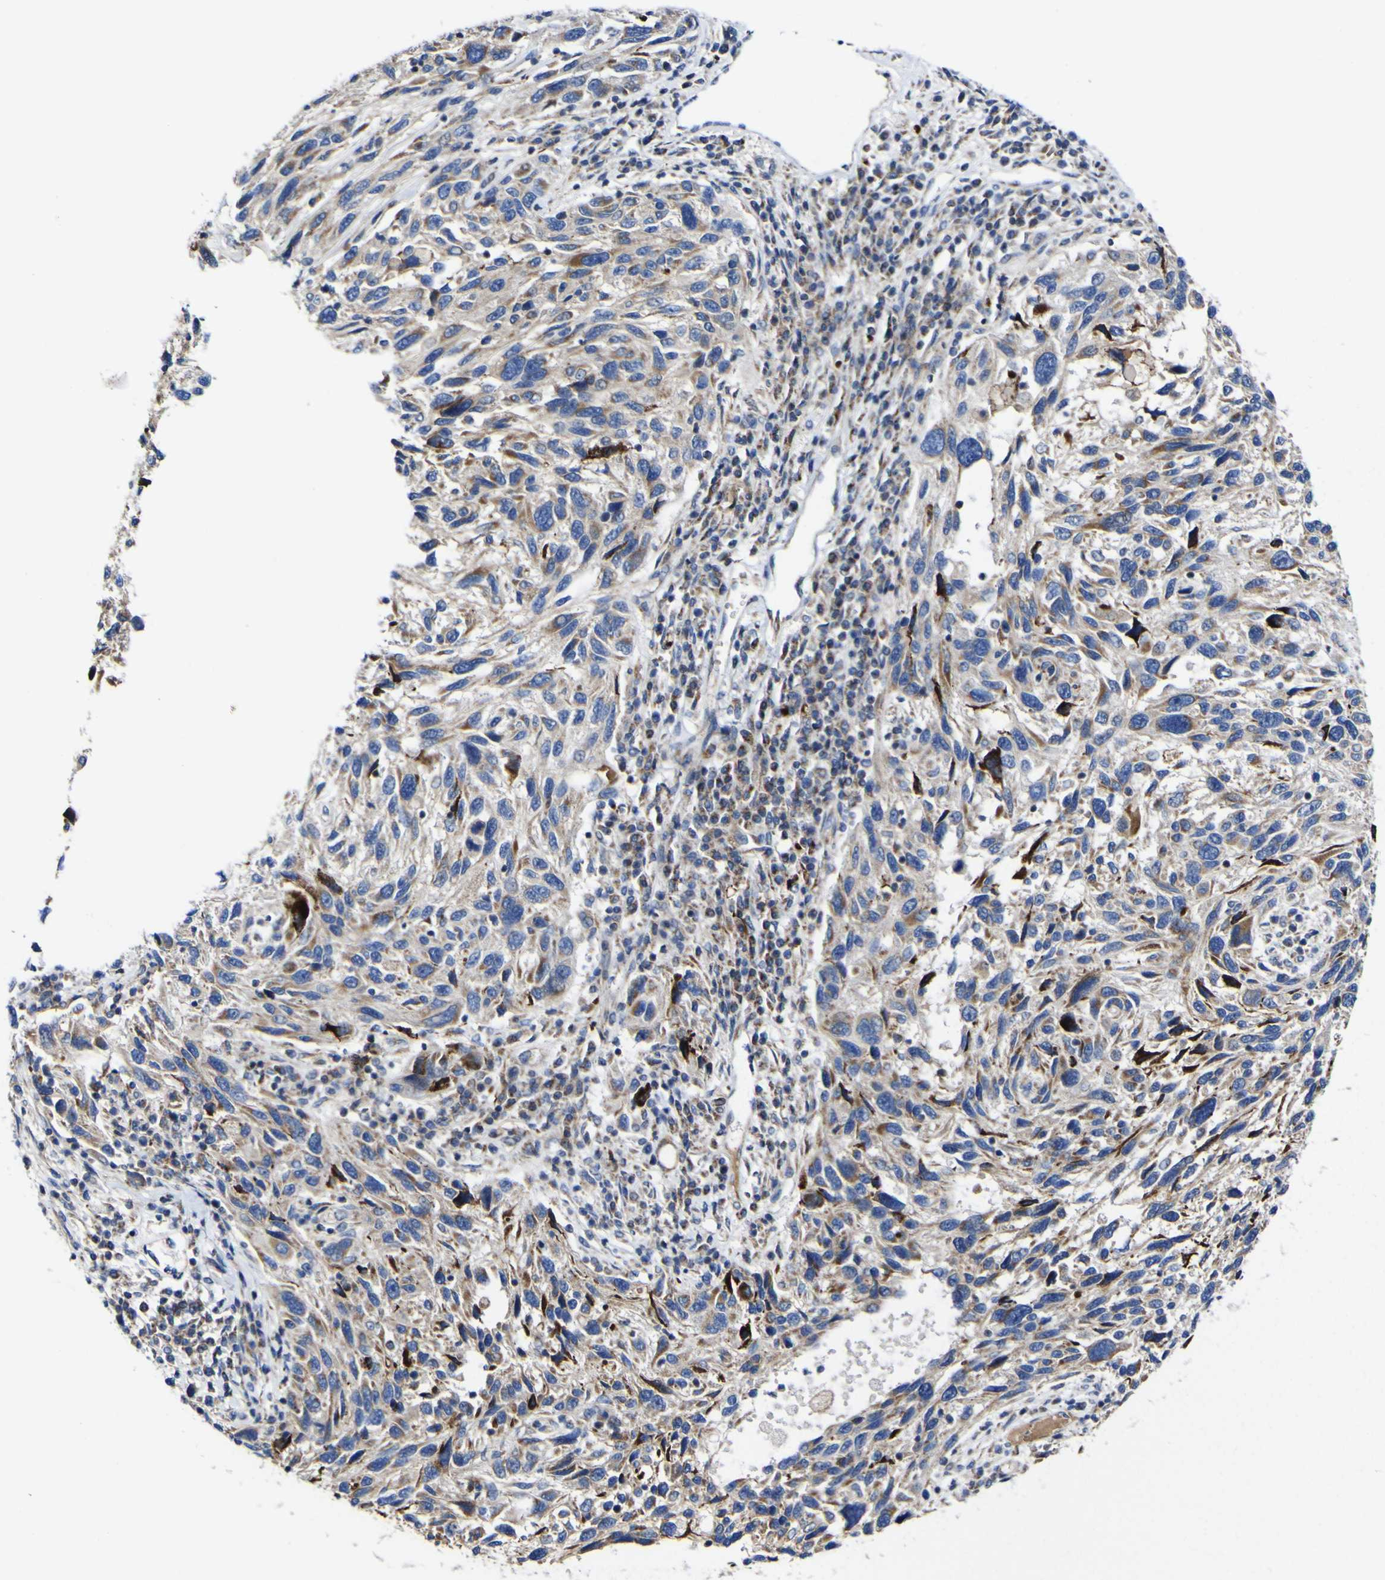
{"staining": {"intensity": "moderate", "quantity": "25%-75%", "location": "cytoplasmic/membranous"}, "tissue": "melanoma", "cell_type": "Tumor cells", "image_type": "cancer", "snomed": [{"axis": "morphology", "description": "Malignant melanoma, NOS"}, {"axis": "topography", "description": "Skin"}], "caption": "An image of malignant melanoma stained for a protein displays moderate cytoplasmic/membranous brown staining in tumor cells.", "gene": "CCDC90B", "patient": {"sex": "male", "age": 53}}